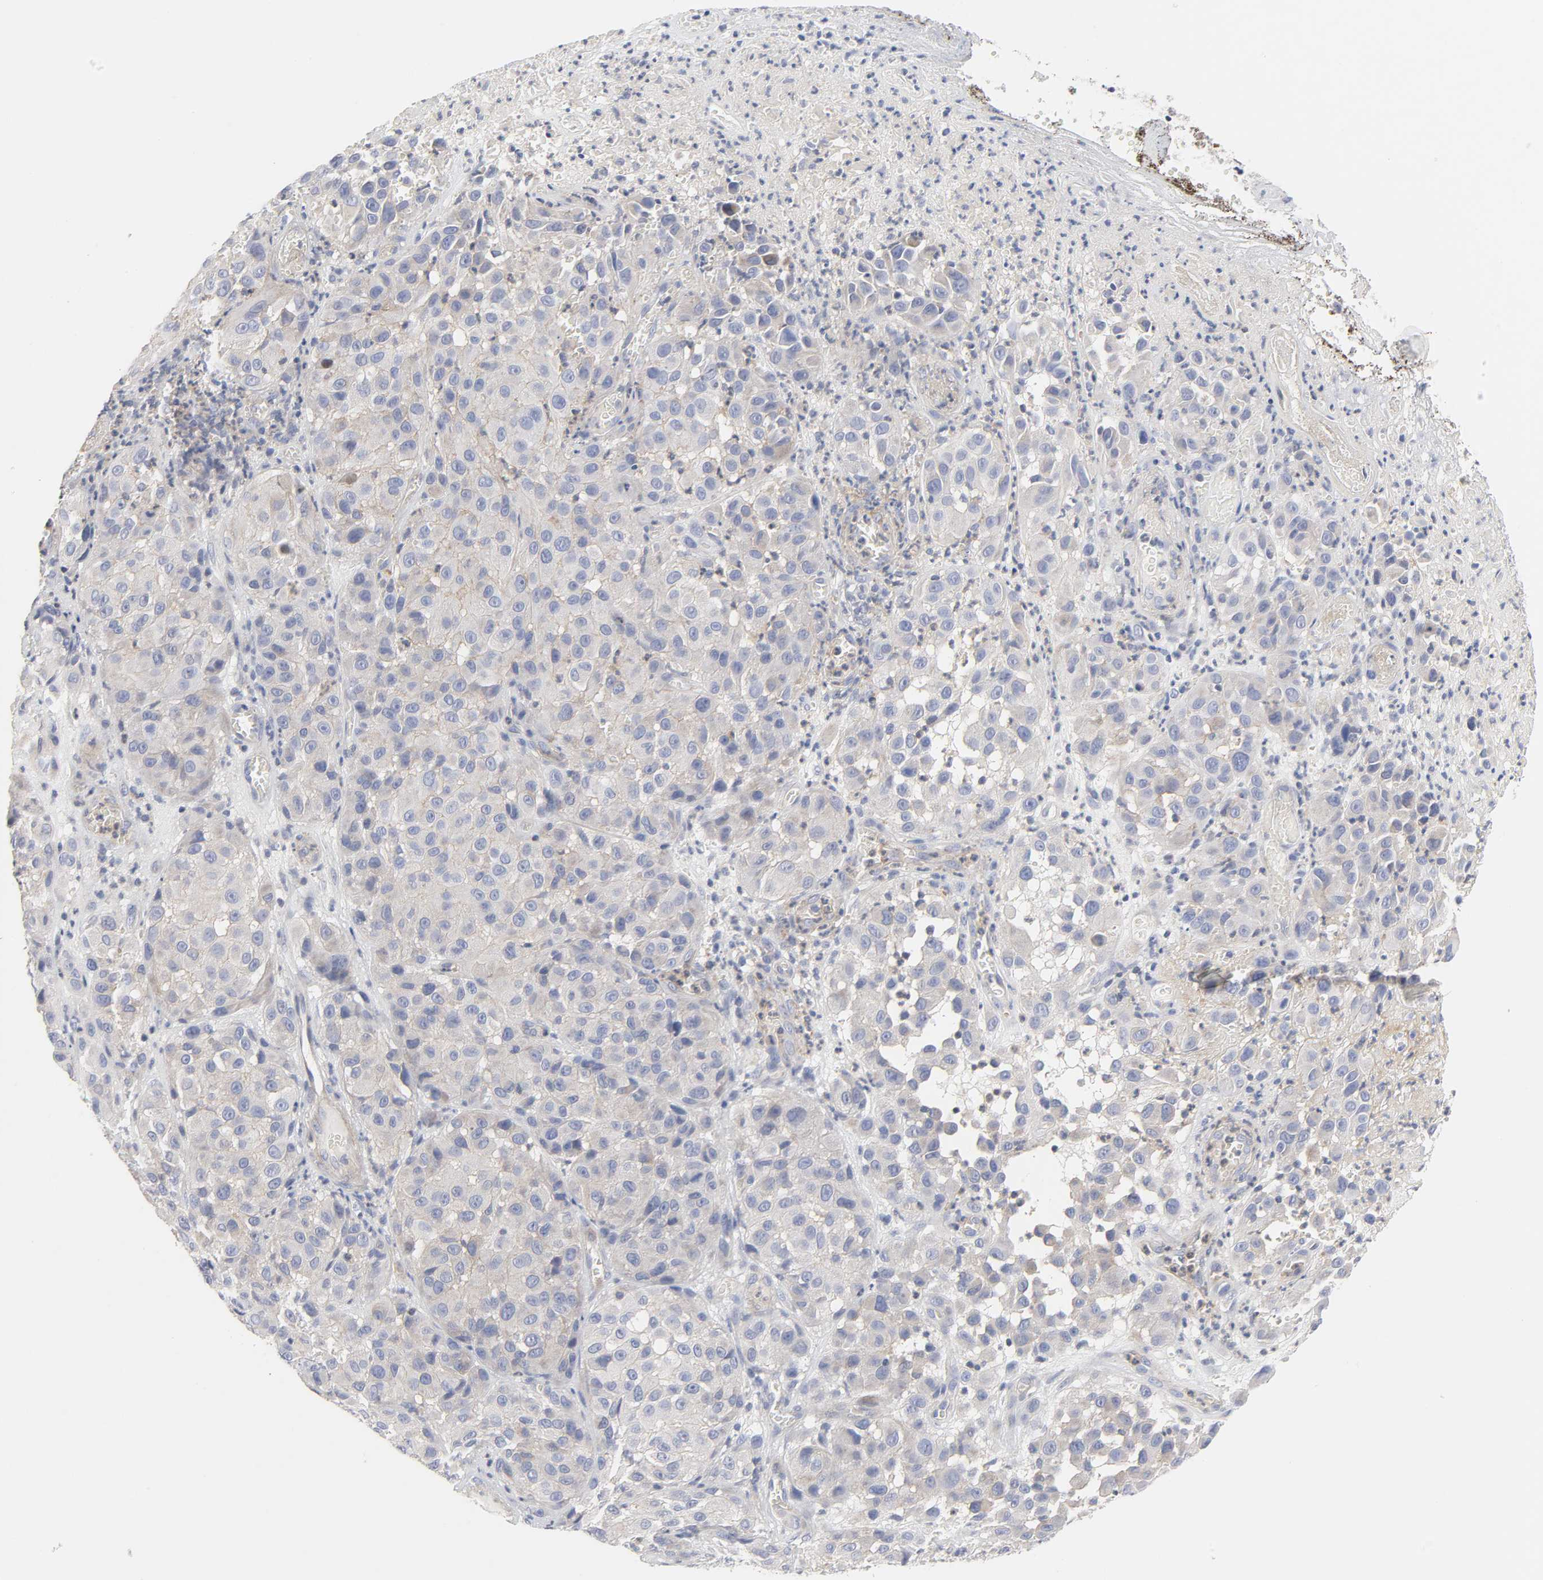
{"staining": {"intensity": "negative", "quantity": "none", "location": "none"}, "tissue": "melanoma", "cell_type": "Tumor cells", "image_type": "cancer", "snomed": [{"axis": "morphology", "description": "Malignant melanoma, NOS"}, {"axis": "topography", "description": "Skin"}], "caption": "Human melanoma stained for a protein using immunohistochemistry displays no staining in tumor cells.", "gene": "ROCK1", "patient": {"sex": "female", "age": 21}}